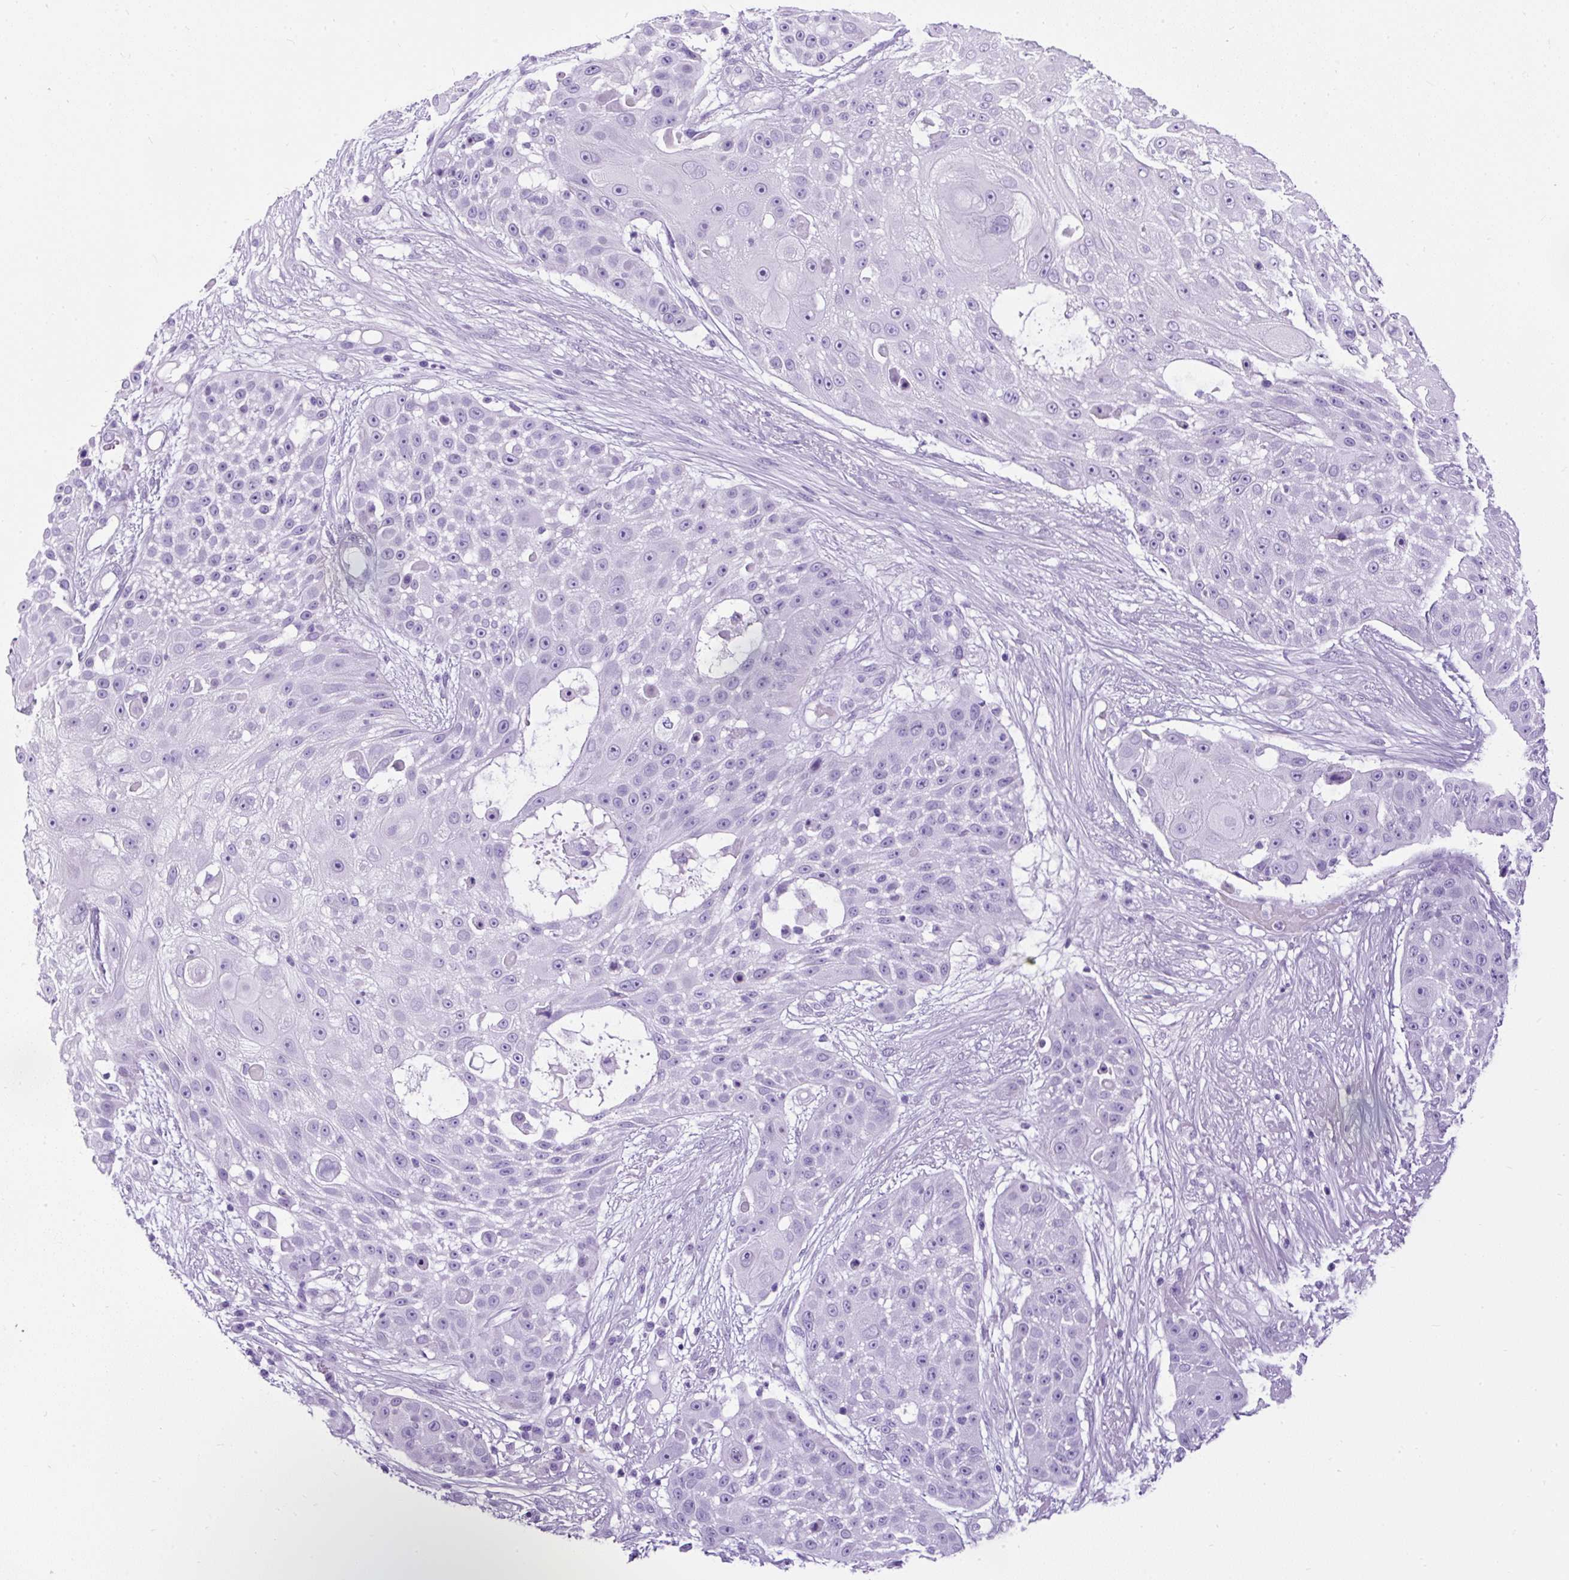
{"staining": {"intensity": "negative", "quantity": "none", "location": "none"}, "tissue": "skin cancer", "cell_type": "Tumor cells", "image_type": "cancer", "snomed": [{"axis": "morphology", "description": "Squamous cell carcinoma, NOS"}, {"axis": "topography", "description": "Skin"}], "caption": "This is an IHC histopathology image of squamous cell carcinoma (skin). There is no positivity in tumor cells.", "gene": "CEL", "patient": {"sex": "female", "age": 86}}